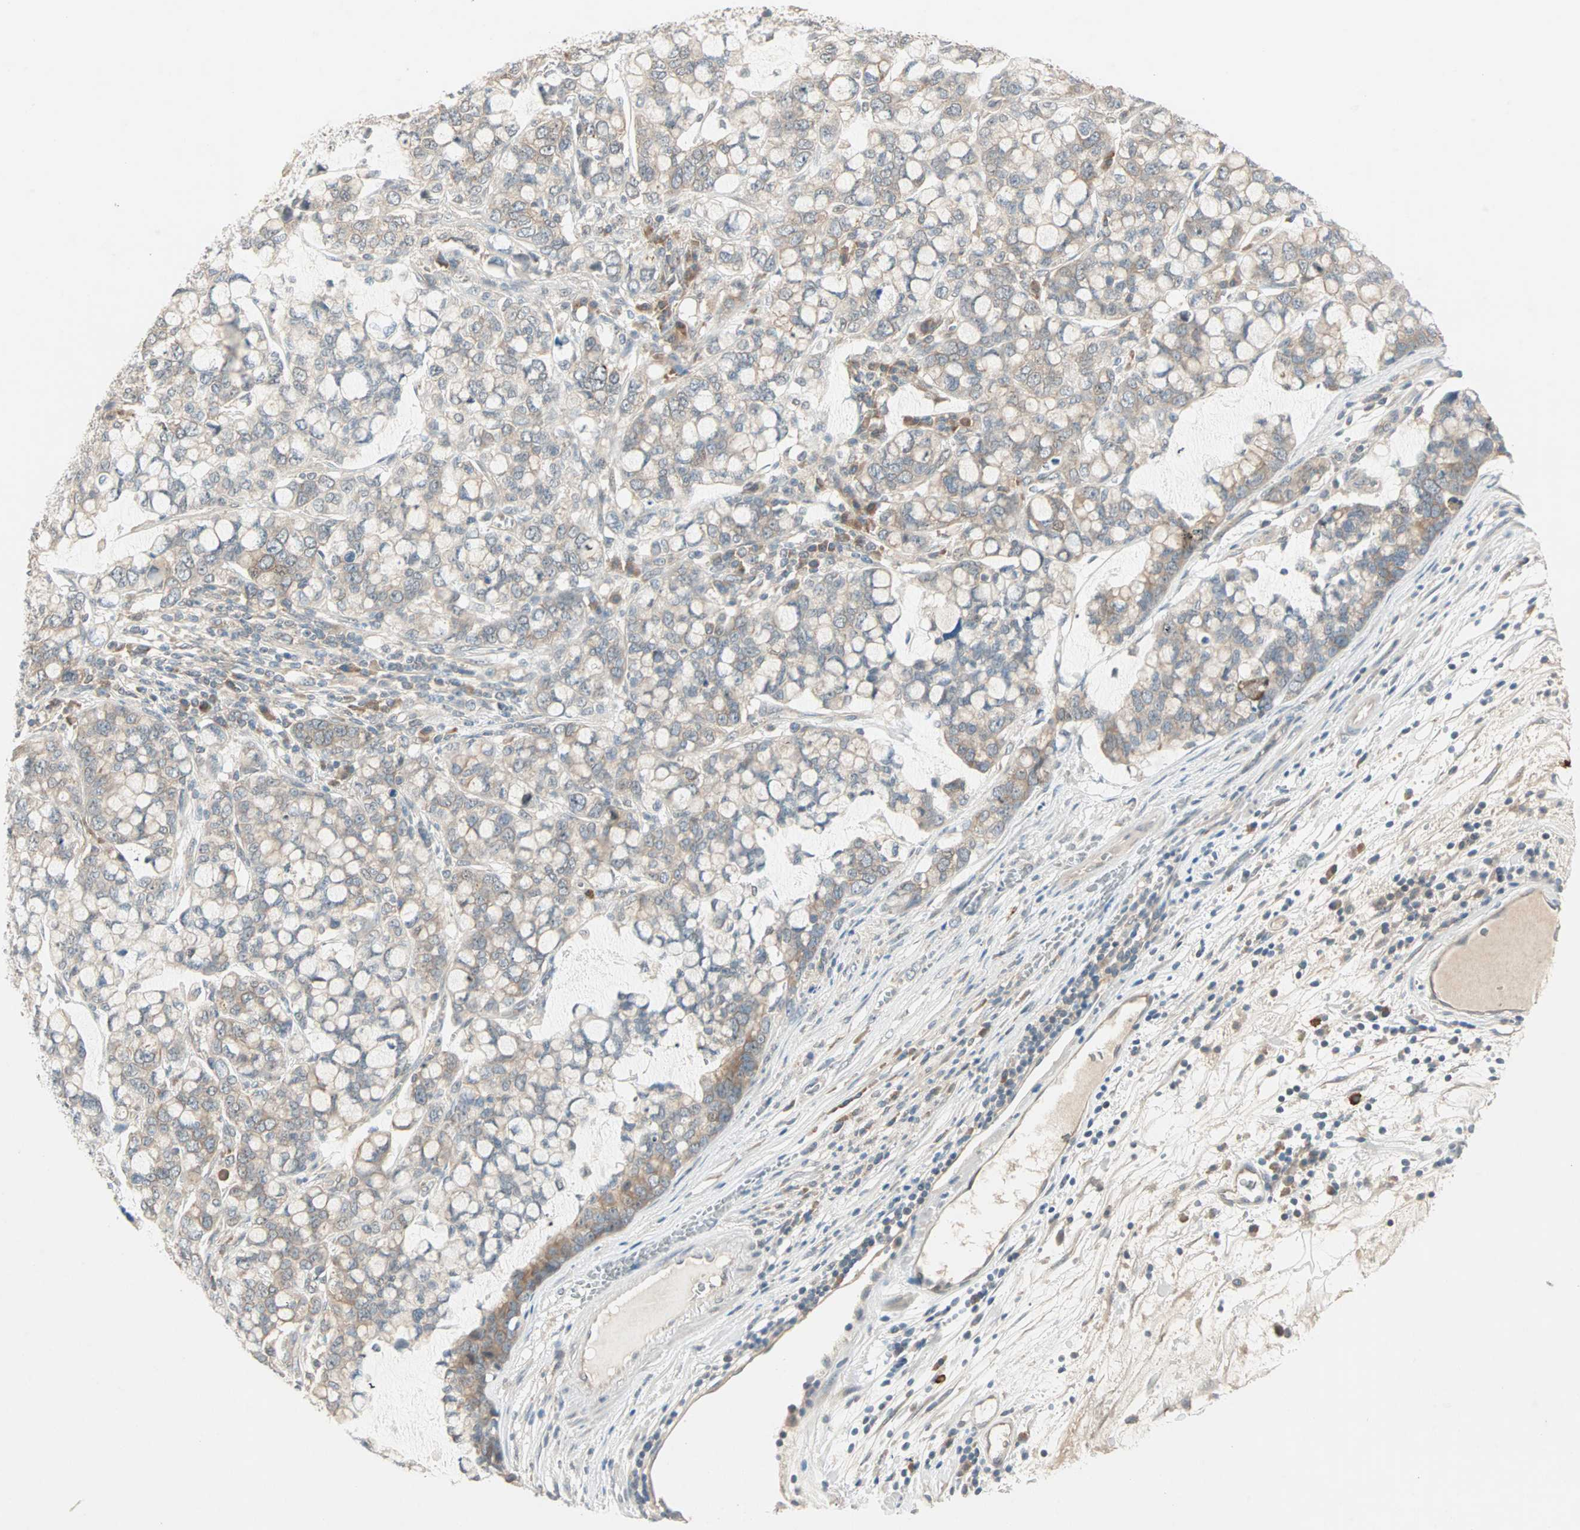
{"staining": {"intensity": "weak", "quantity": ">75%", "location": "cytoplasmic/membranous"}, "tissue": "stomach cancer", "cell_type": "Tumor cells", "image_type": "cancer", "snomed": [{"axis": "morphology", "description": "Adenocarcinoma, NOS"}, {"axis": "topography", "description": "Stomach, lower"}], "caption": "Tumor cells show weak cytoplasmic/membranous expression in about >75% of cells in adenocarcinoma (stomach).", "gene": "TTF2", "patient": {"sex": "male", "age": 84}}